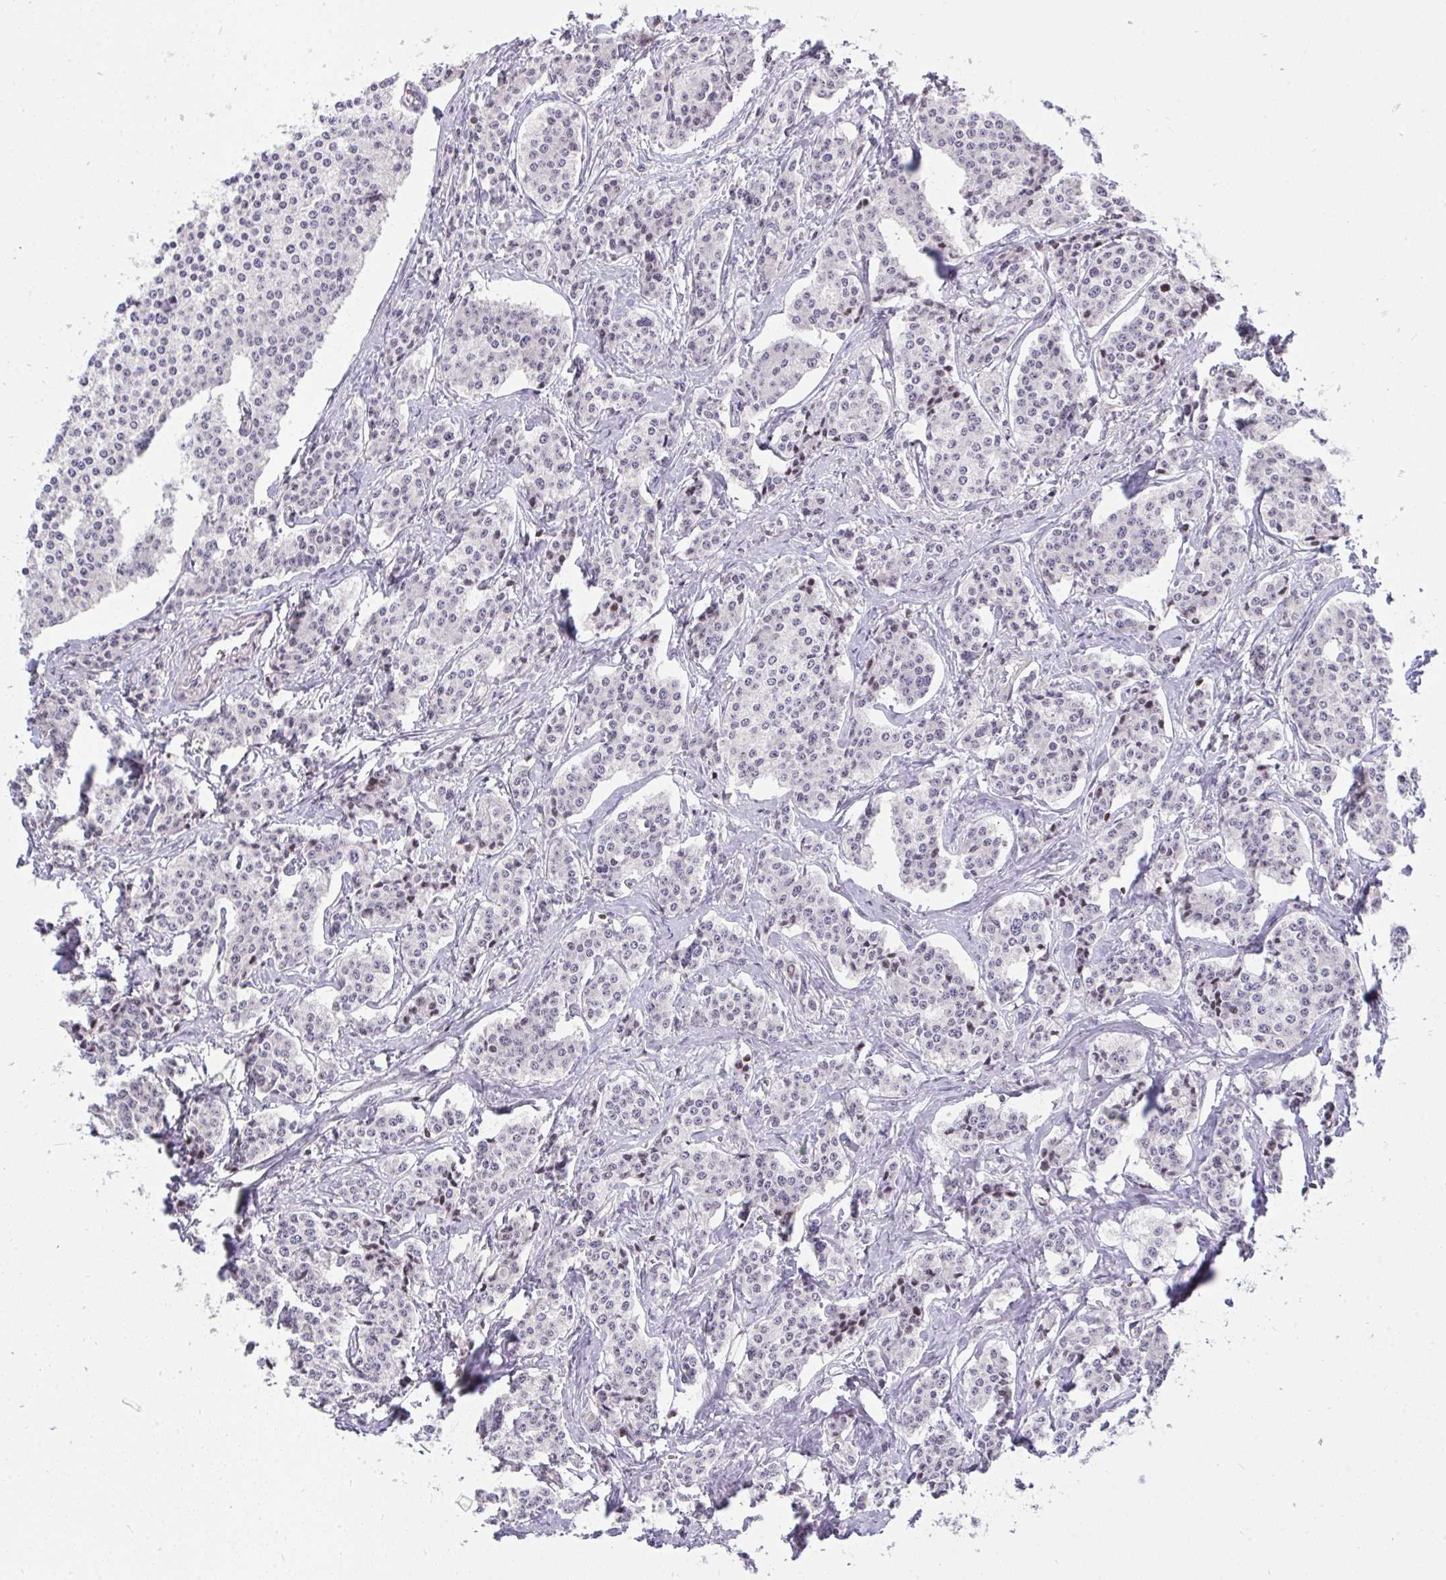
{"staining": {"intensity": "weak", "quantity": "<25%", "location": "nuclear"}, "tissue": "carcinoid", "cell_type": "Tumor cells", "image_type": "cancer", "snomed": [{"axis": "morphology", "description": "Carcinoid, malignant, NOS"}, {"axis": "topography", "description": "Small intestine"}], "caption": "The micrograph reveals no significant positivity in tumor cells of carcinoid (malignant).", "gene": "PLPPR3", "patient": {"sex": "female", "age": 64}}